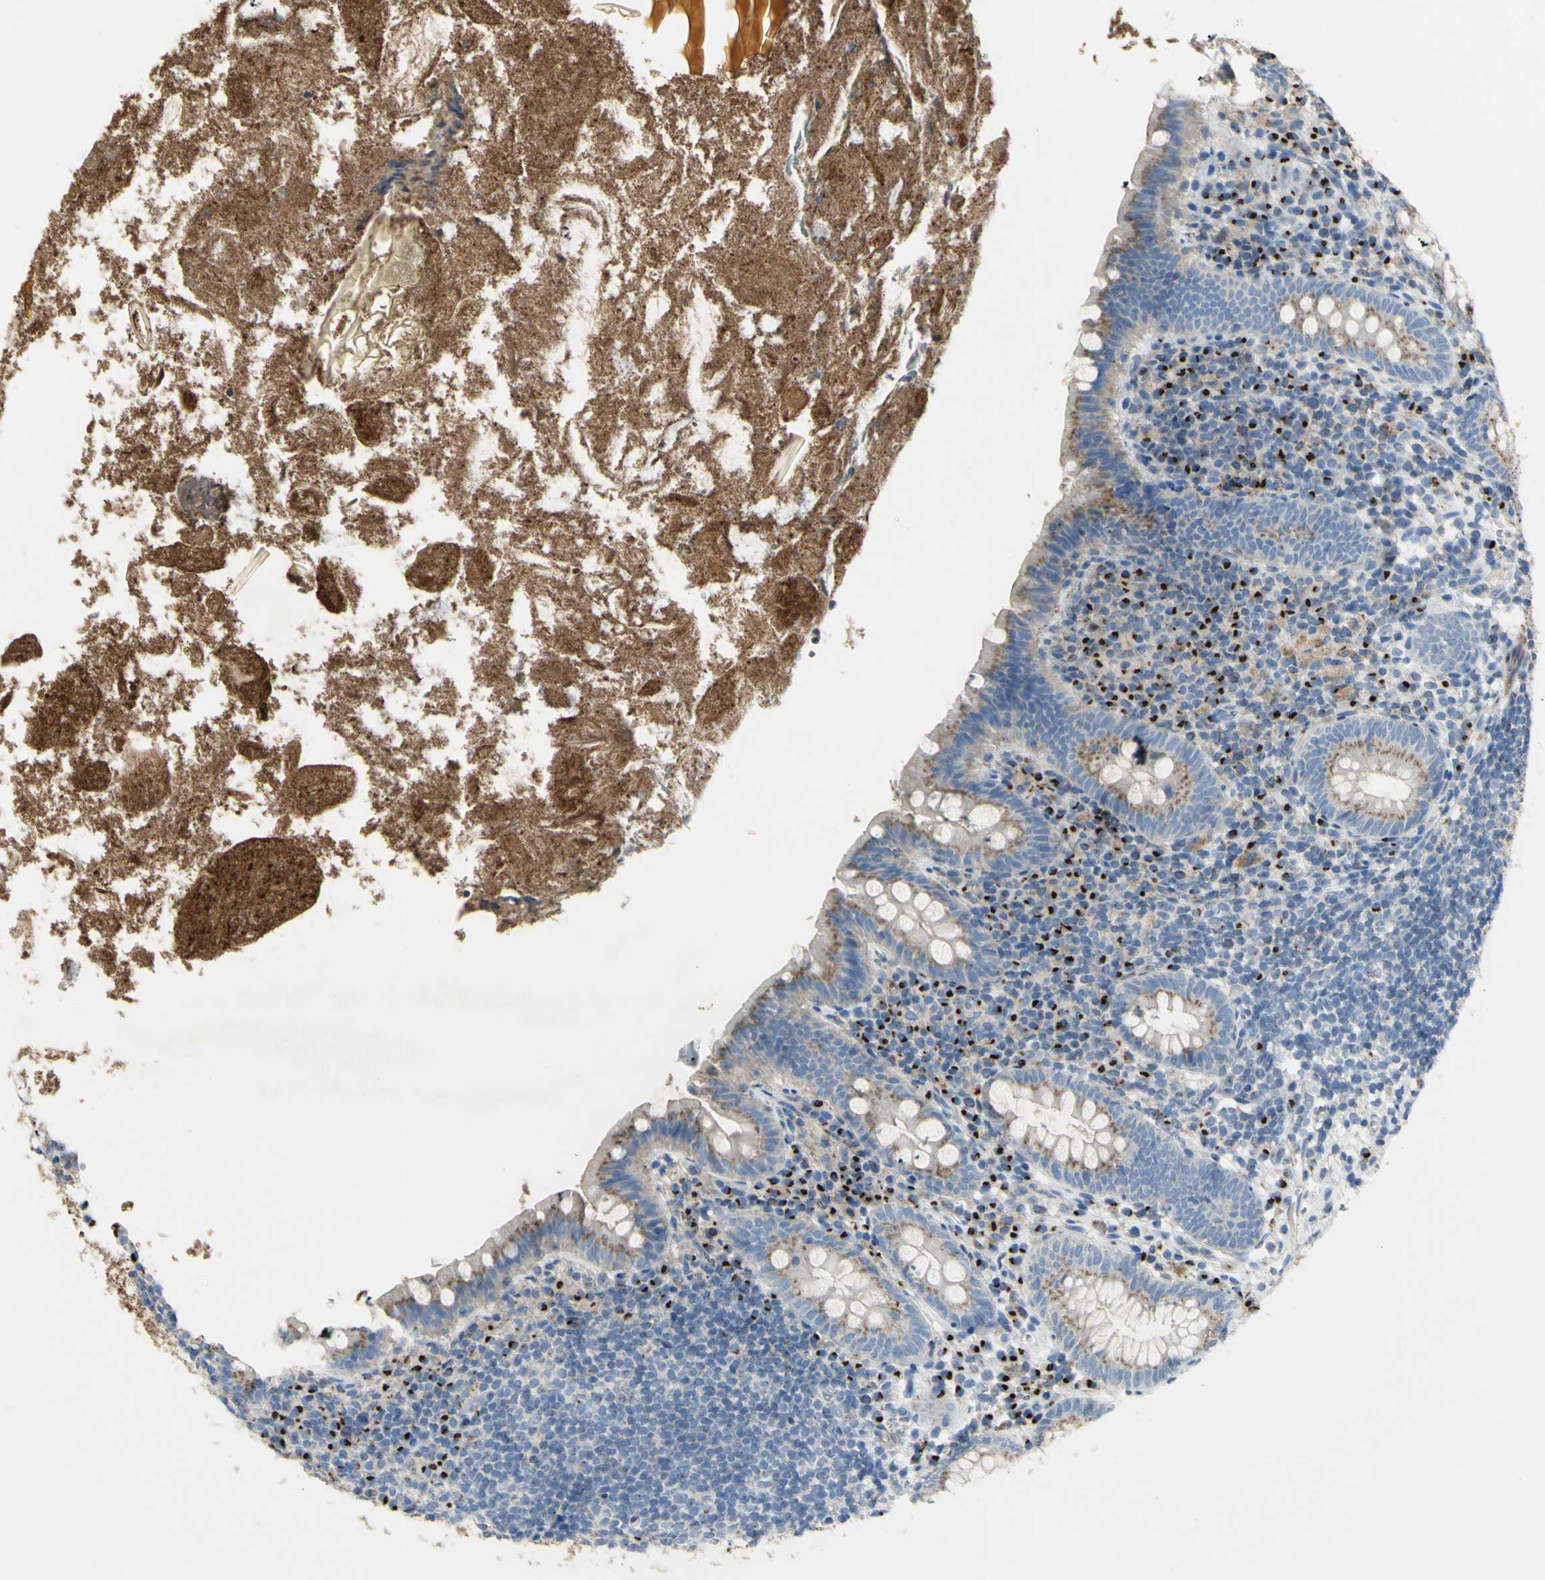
{"staining": {"intensity": "moderate", "quantity": ">75%", "location": "cytoplasmic/membranous"}, "tissue": "appendix", "cell_type": "Glandular cells", "image_type": "normal", "snomed": [{"axis": "morphology", "description": "Normal tissue, NOS"}, {"axis": "topography", "description": "Appendix"}], "caption": "High-magnification brightfield microscopy of normal appendix stained with DAB (3,3'-diaminobenzidine) (brown) and counterstained with hematoxylin (blue). glandular cells exhibit moderate cytoplasmic/membranous expression is identified in approximately>75% of cells. The staining was performed using DAB, with brown indicating positive protein expression. Nuclei are stained blue with hematoxylin.", "gene": "B4GALT3", "patient": {"sex": "male", "age": 52}}